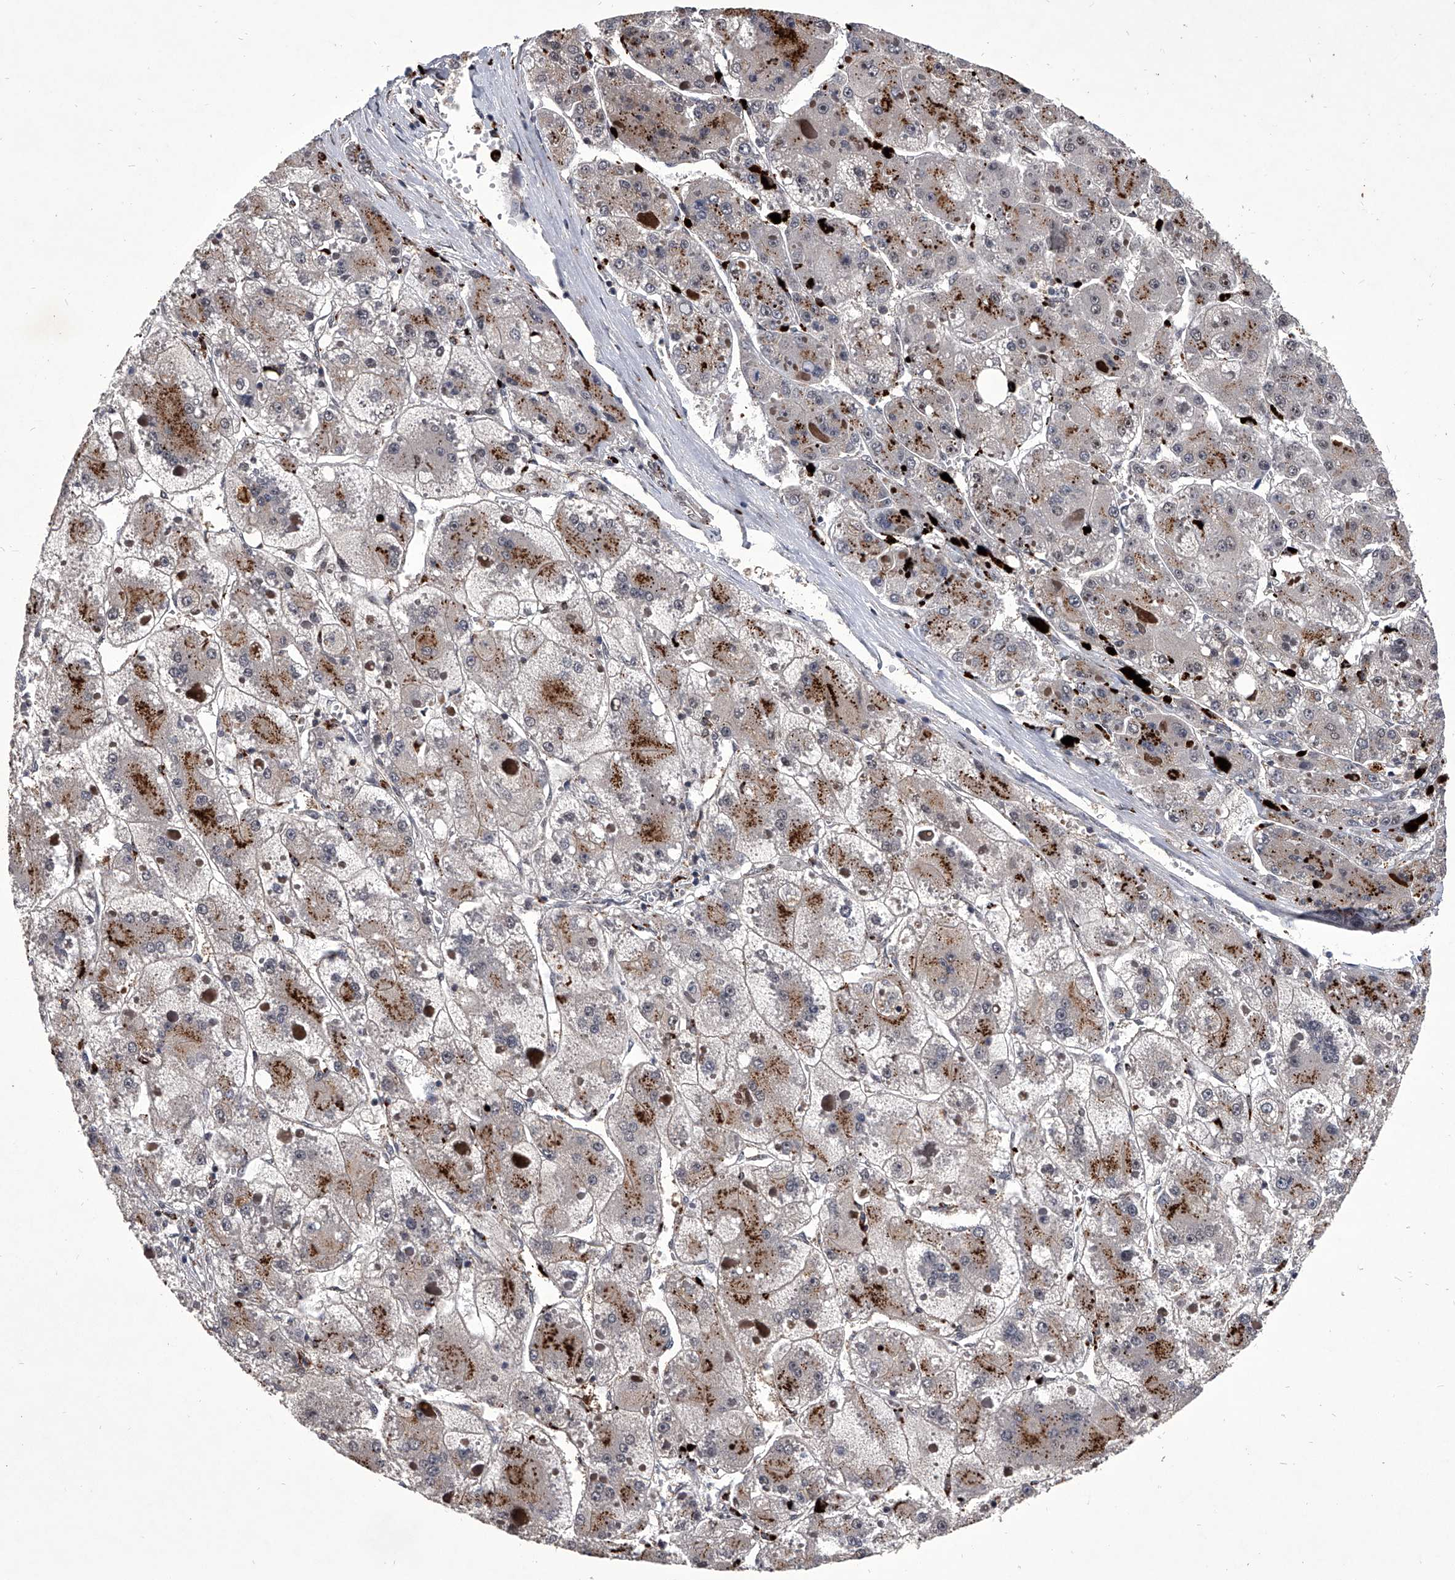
{"staining": {"intensity": "moderate", "quantity": "25%-75%", "location": "cytoplasmic/membranous"}, "tissue": "liver cancer", "cell_type": "Tumor cells", "image_type": "cancer", "snomed": [{"axis": "morphology", "description": "Carcinoma, Hepatocellular, NOS"}, {"axis": "topography", "description": "Liver"}], "caption": "High-magnification brightfield microscopy of liver cancer (hepatocellular carcinoma) stained with DAB (brown) and counterstained with hematoxylin (blue). tumor cells exhibit moderate cytoplasmic/membranous staining is seen in approximately25%-75% of cells.", "gene": "CMTR1", "patient": {"sex": "female", "age": 73}}